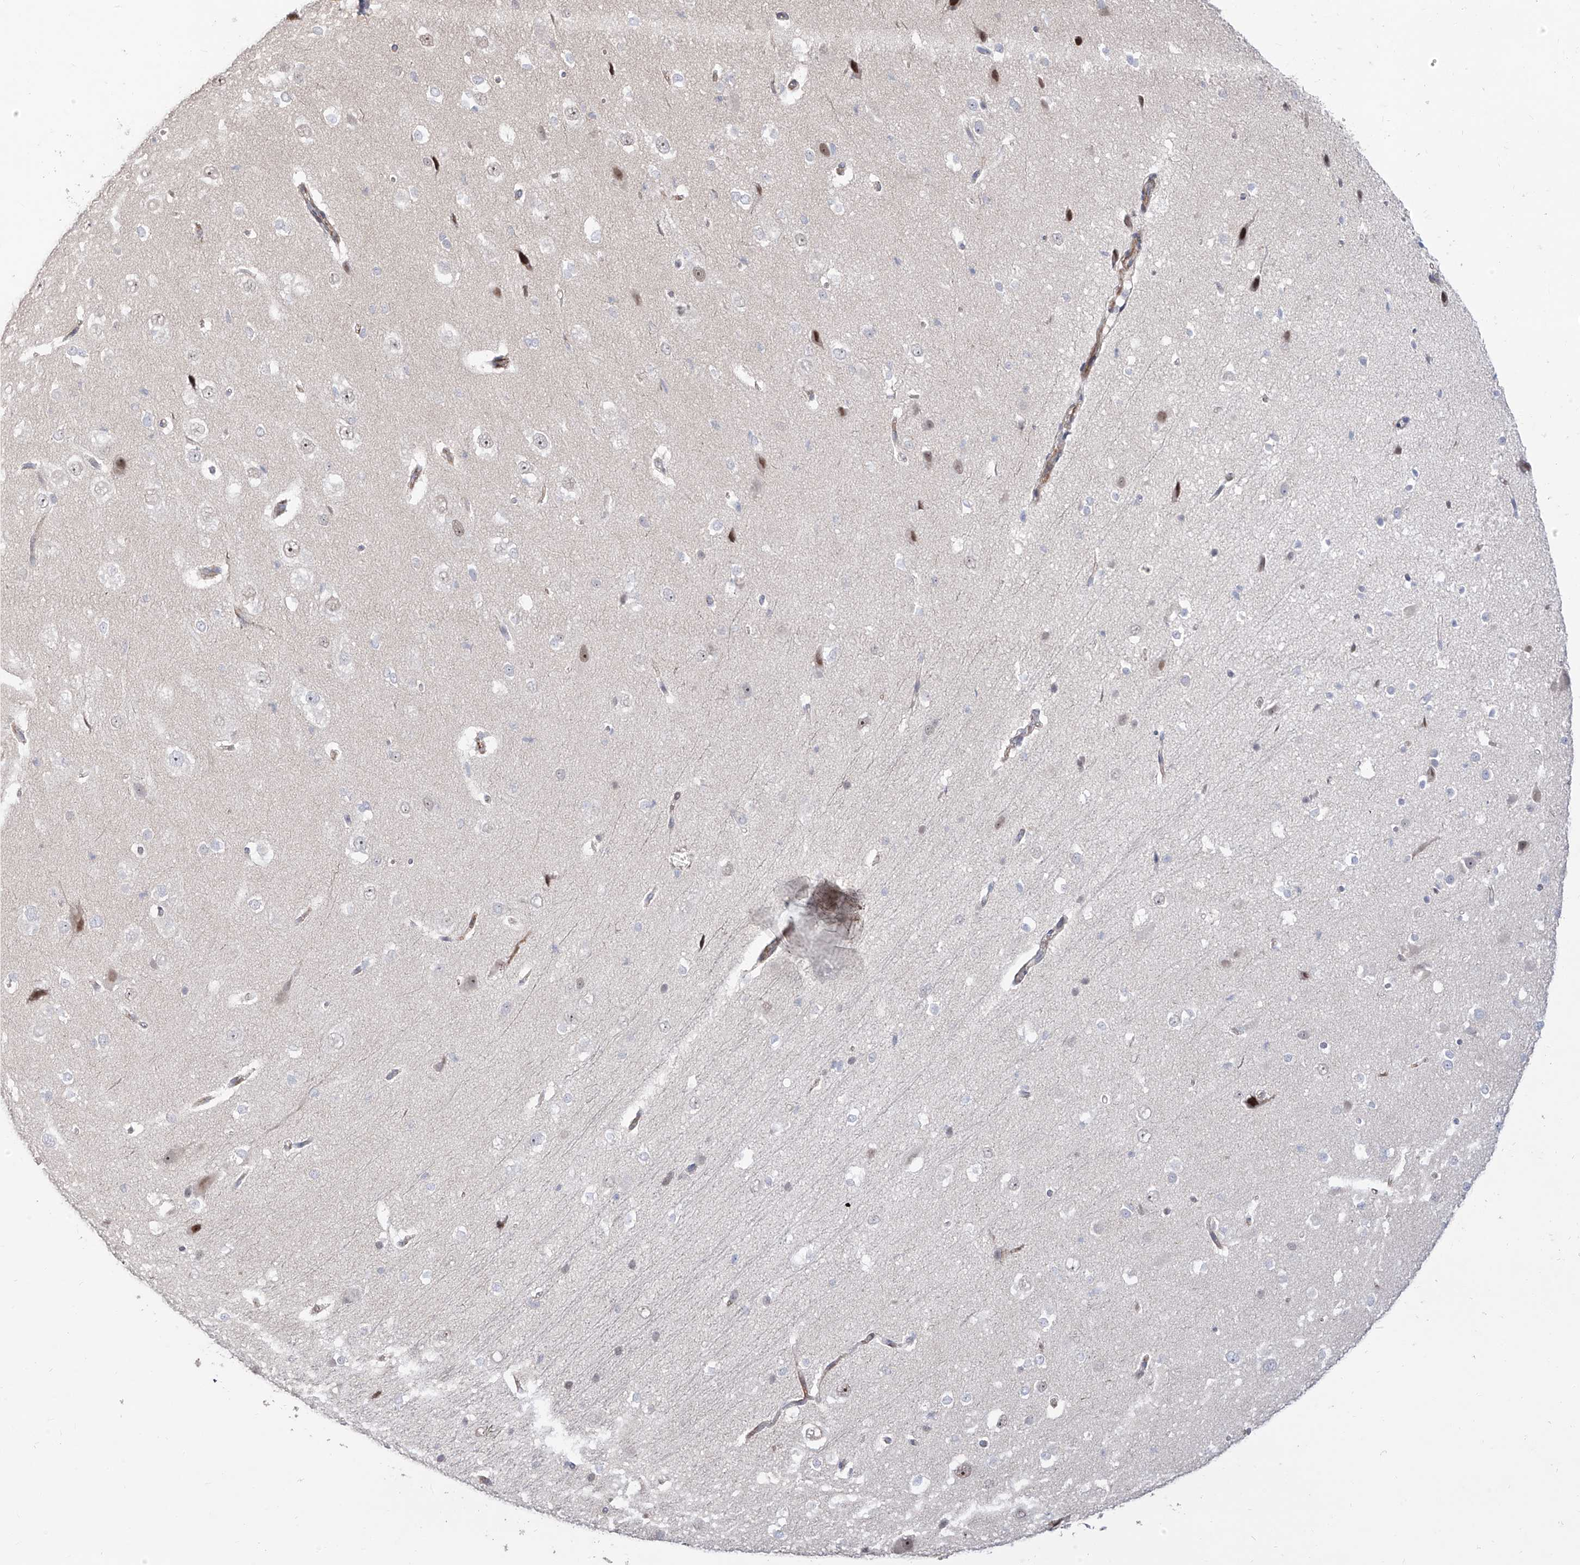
{"staining": {"intensity": "moderate", "quantity": ">75%", "location": "cytoplasmic/membranous"}, "tissue": "cerebral cortex", "cell_type": "Endothelial cells", "image_type": "normal", "snomed": [{"axis": "morphology", "description": "Normal tissue, NOS"}, {"axis": "morphology", "description": "Developmental malformation"}, {"axis": "topography", "description": "Cerebral cortex"}], "caption": "Moderate cytoplasmic/membranous positivity is appreciated in about >75% of endothelial cells in normal cerebral cortex. (brown staining indicates protein expression, while blue staining denotes nuclei).", "gene": "ZNF180", "patient": {"sex": "female", "age": 30}}